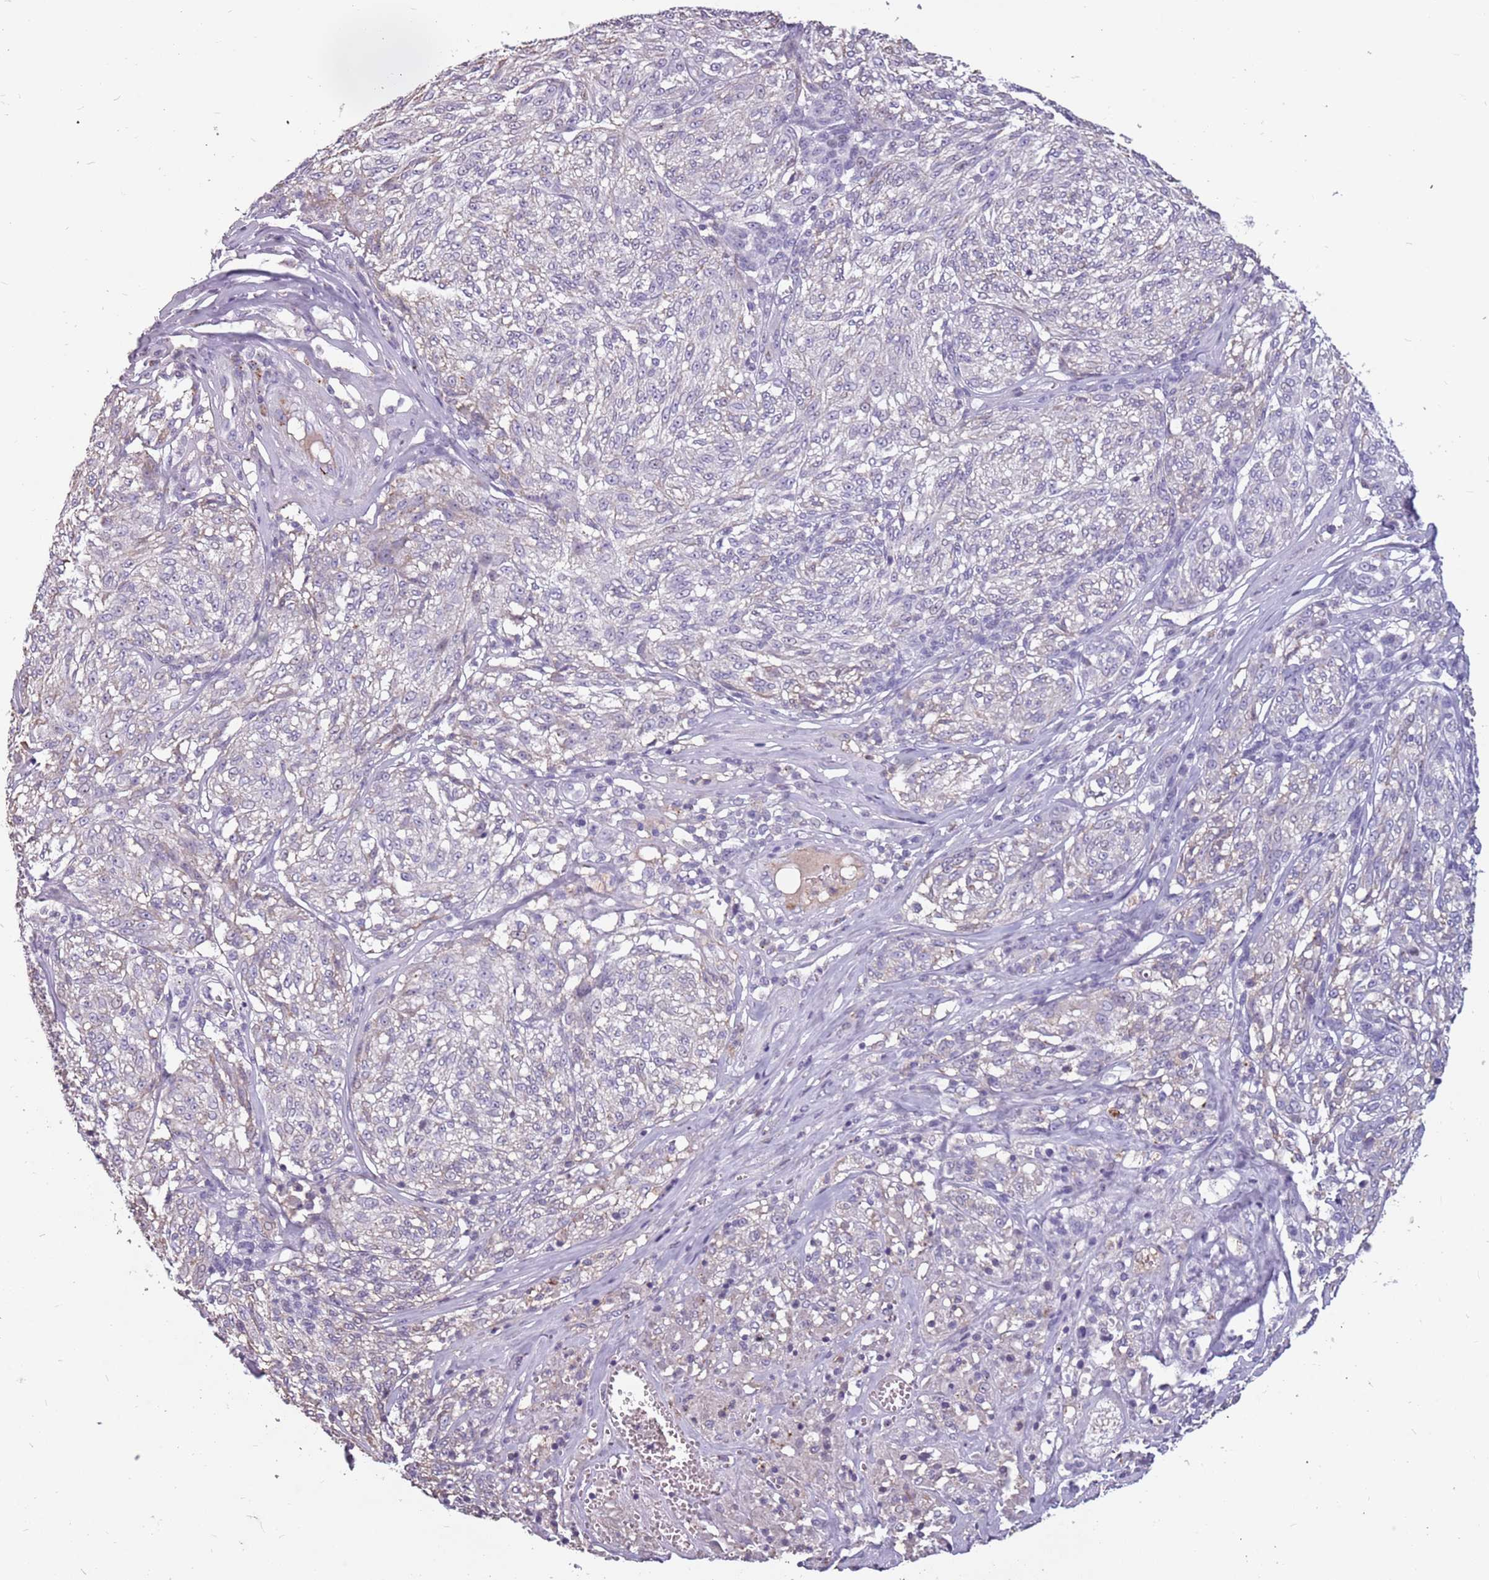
{"staining": {"intensity": "negative", "quantity": "none", "location": "none"}, "tissue": "melanoma", "cell_type": "Tumor cells", "image_type": "cancer", "snomed": [{"axis": "morphology", "description": "Malignant melanoma, NOS"}, {"axis": "topography", "description": "Skin"}], "caption": "Immunohistochemistry (IHC) image of human melanoma stained for a protein (brown), which demonstrates no expression in tumor cells.", "gene": "NEK6", "patient": {"sex": "female", "age": 63}}